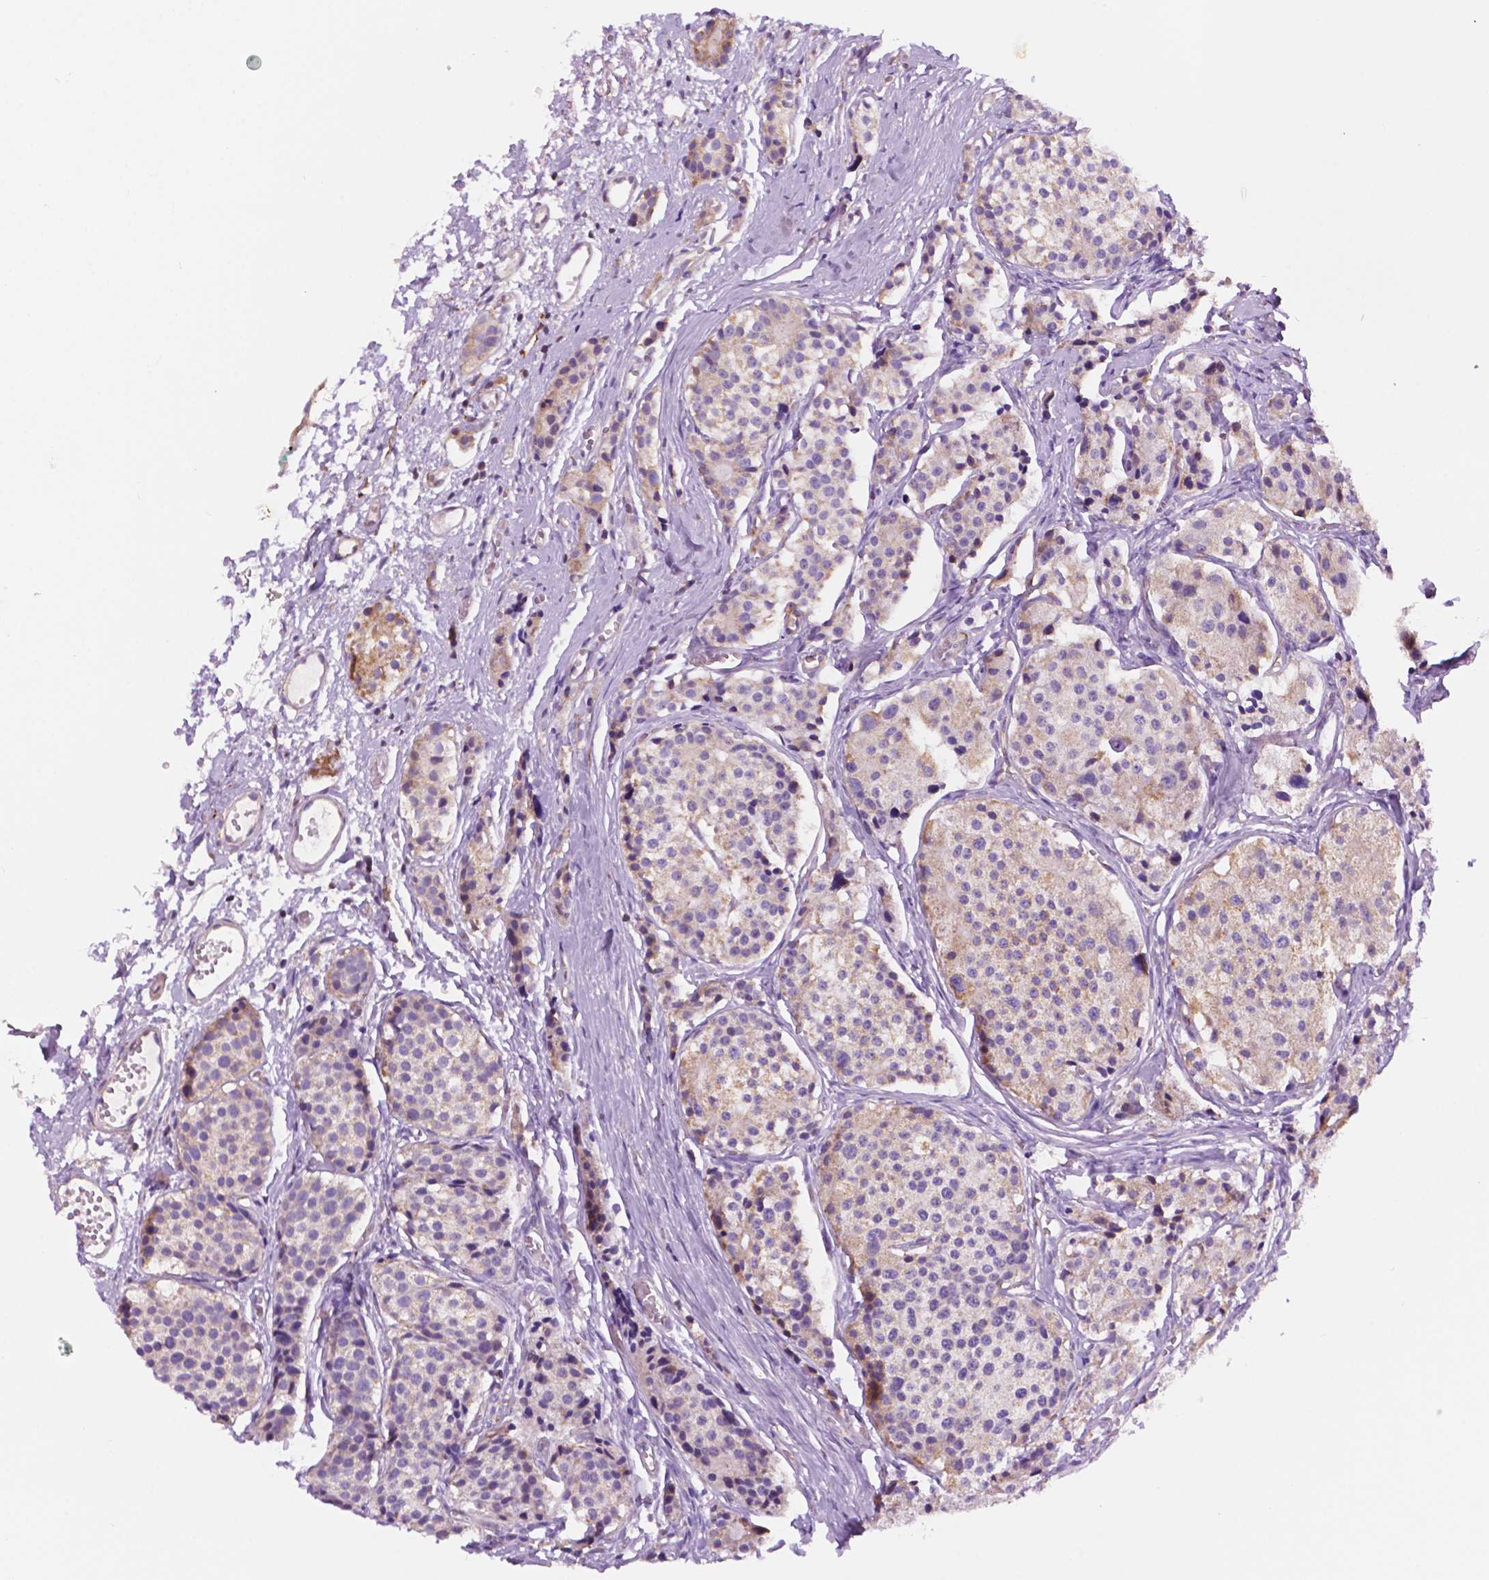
{"staining": {"intensity": "moderate", "quantity": "25%-75%", "location": "cytoplasmic/membranous"}, "tissue": "carcinoid", "cell_type": "Tumor cells", "image_type": "cancer", "snomed": [{"axis": "morphology", "description": "Carcinoid, malignant, NOS"}, {"axis": "topography", "description": "Small intestine"}], "caption": "Carcinoid was stained to show a protein in brown. There is medium levels of moderate cytoplasmic/membranous expression in approximately 25%-75% of tumor cells.", "gene": "GEMIN4", "patient": {"sex": "female", "age": 65}}